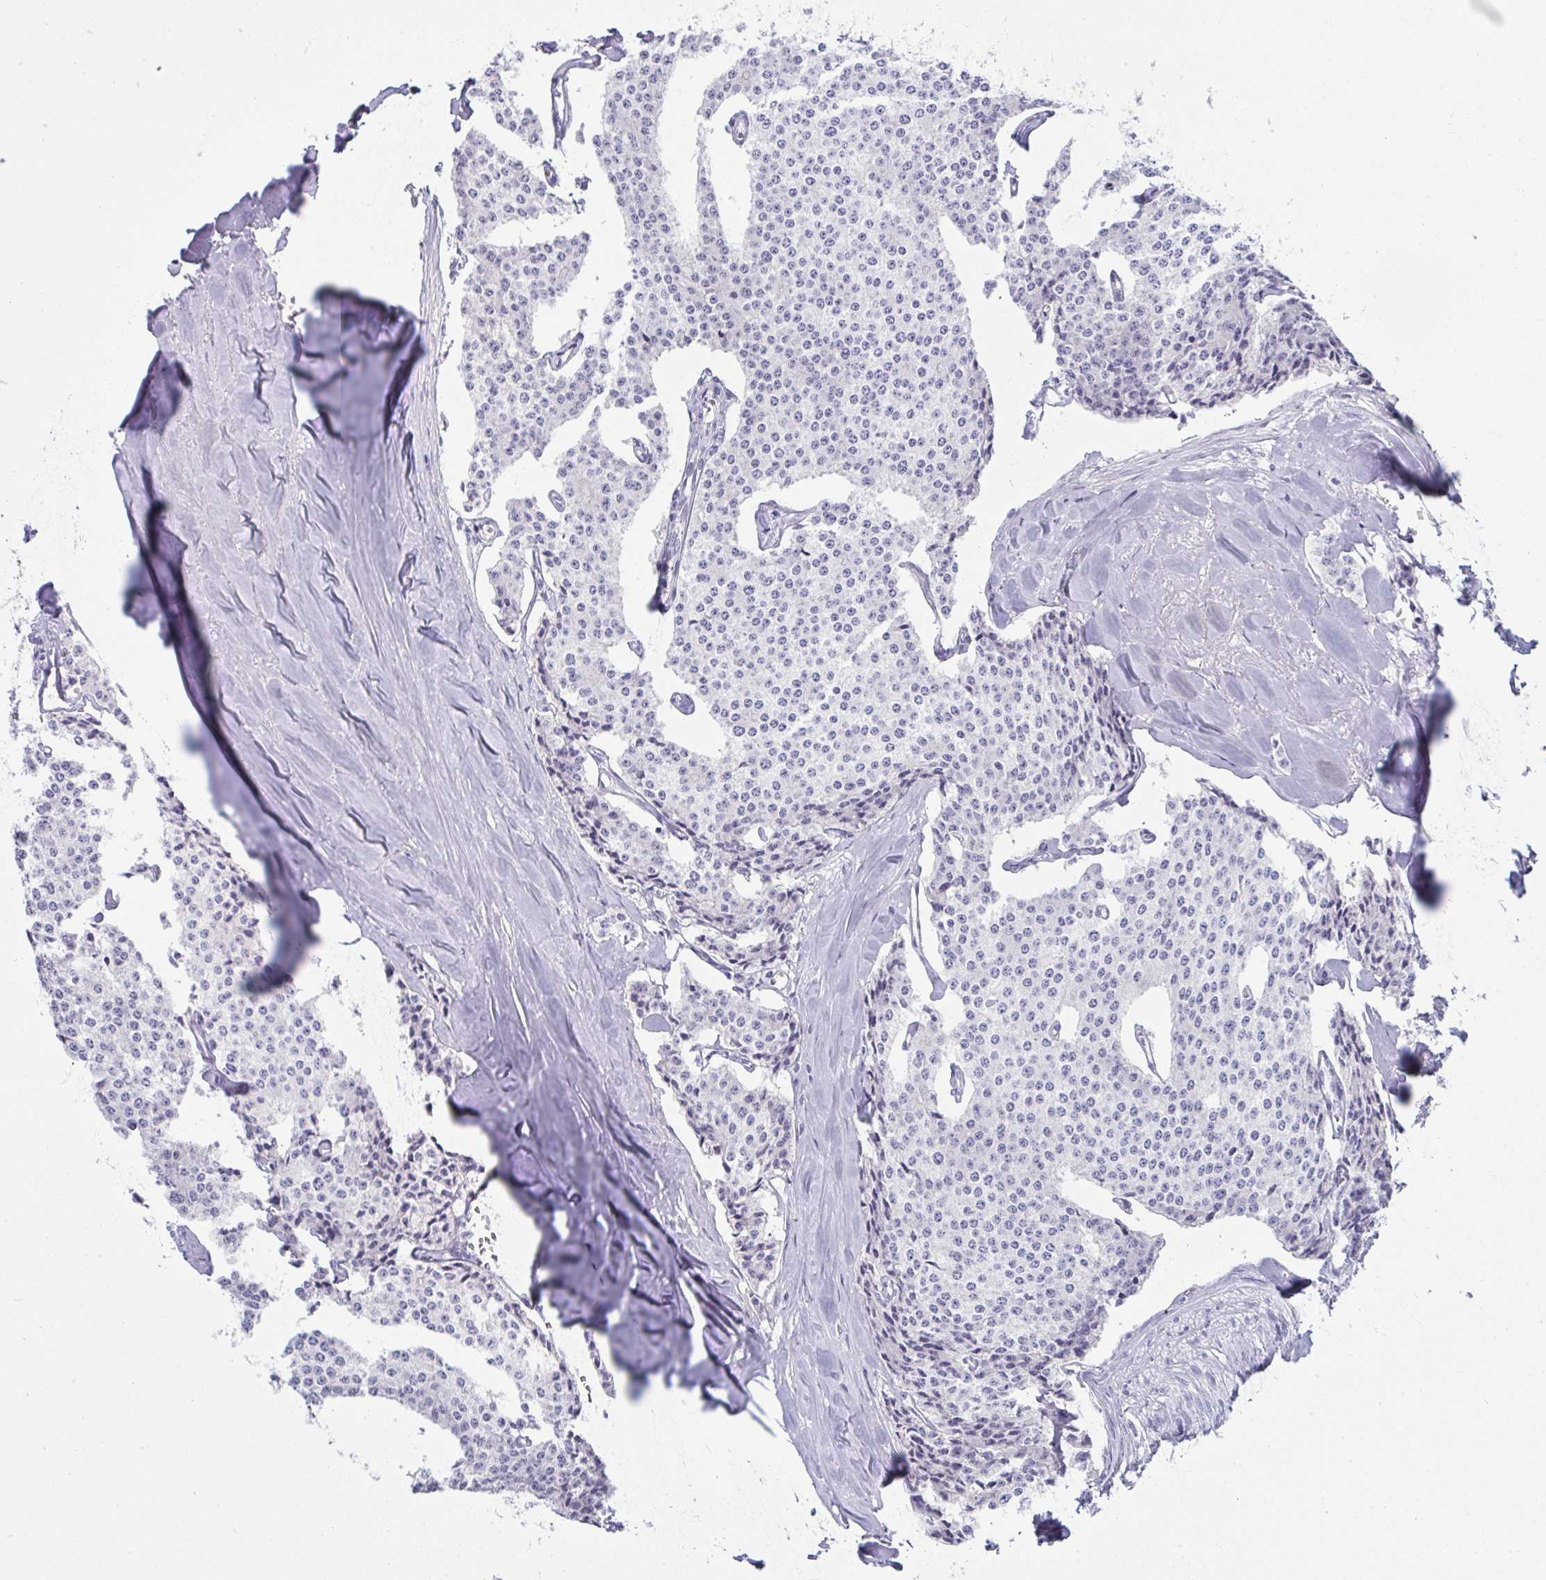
{"staining": {"intensity": "negative", "quantity": "none", "location": "none"}, "tissue": "carcinoid", "cell_type": "Tumor cells", "image_type": "cancer", "snomed": [{"axis": "morphology", "description": "Carcinoid, malignant, NOS"}, {"axis": "topography", "description": "Small intestine"}], "caption": "The immunohistochemistry (IHC) image has no significant expression in tumor cells of carcinoid (malignant) tissue.", "gene": "PRDM9", "patient": {"sex": "female", "age": 64}}